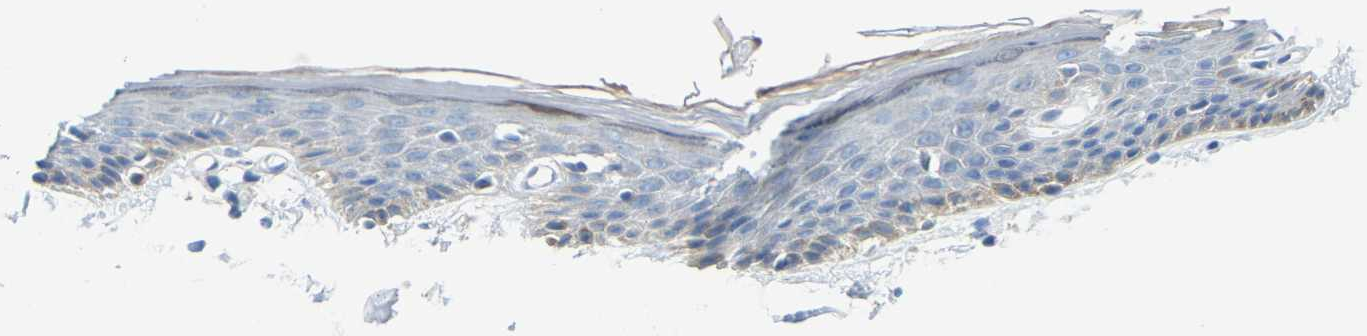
{"staining": {"intensity": "moderate", "quantity": "<25%", "location": "cytoplasmic/membranous"}, "tissue": "skin", "cell_type": "Epidermal cells", "image_type": "normal", "snomed": [{"axis": "morphology", "description": "Normal tissue, NOS"}, {"axis": "topography", "description": "Vulva"}], "caption": "High-magnification brightfield microscopy of unremarkable skin stained with DAB (brown) and counterstained with hematoxylin (blue). epidermal cells exhibit moderate cytoplasmic/membranous expression is seen in about<25% of cells.", "gene": "GDA", "patient": {"sex": "female", "age": 54}}